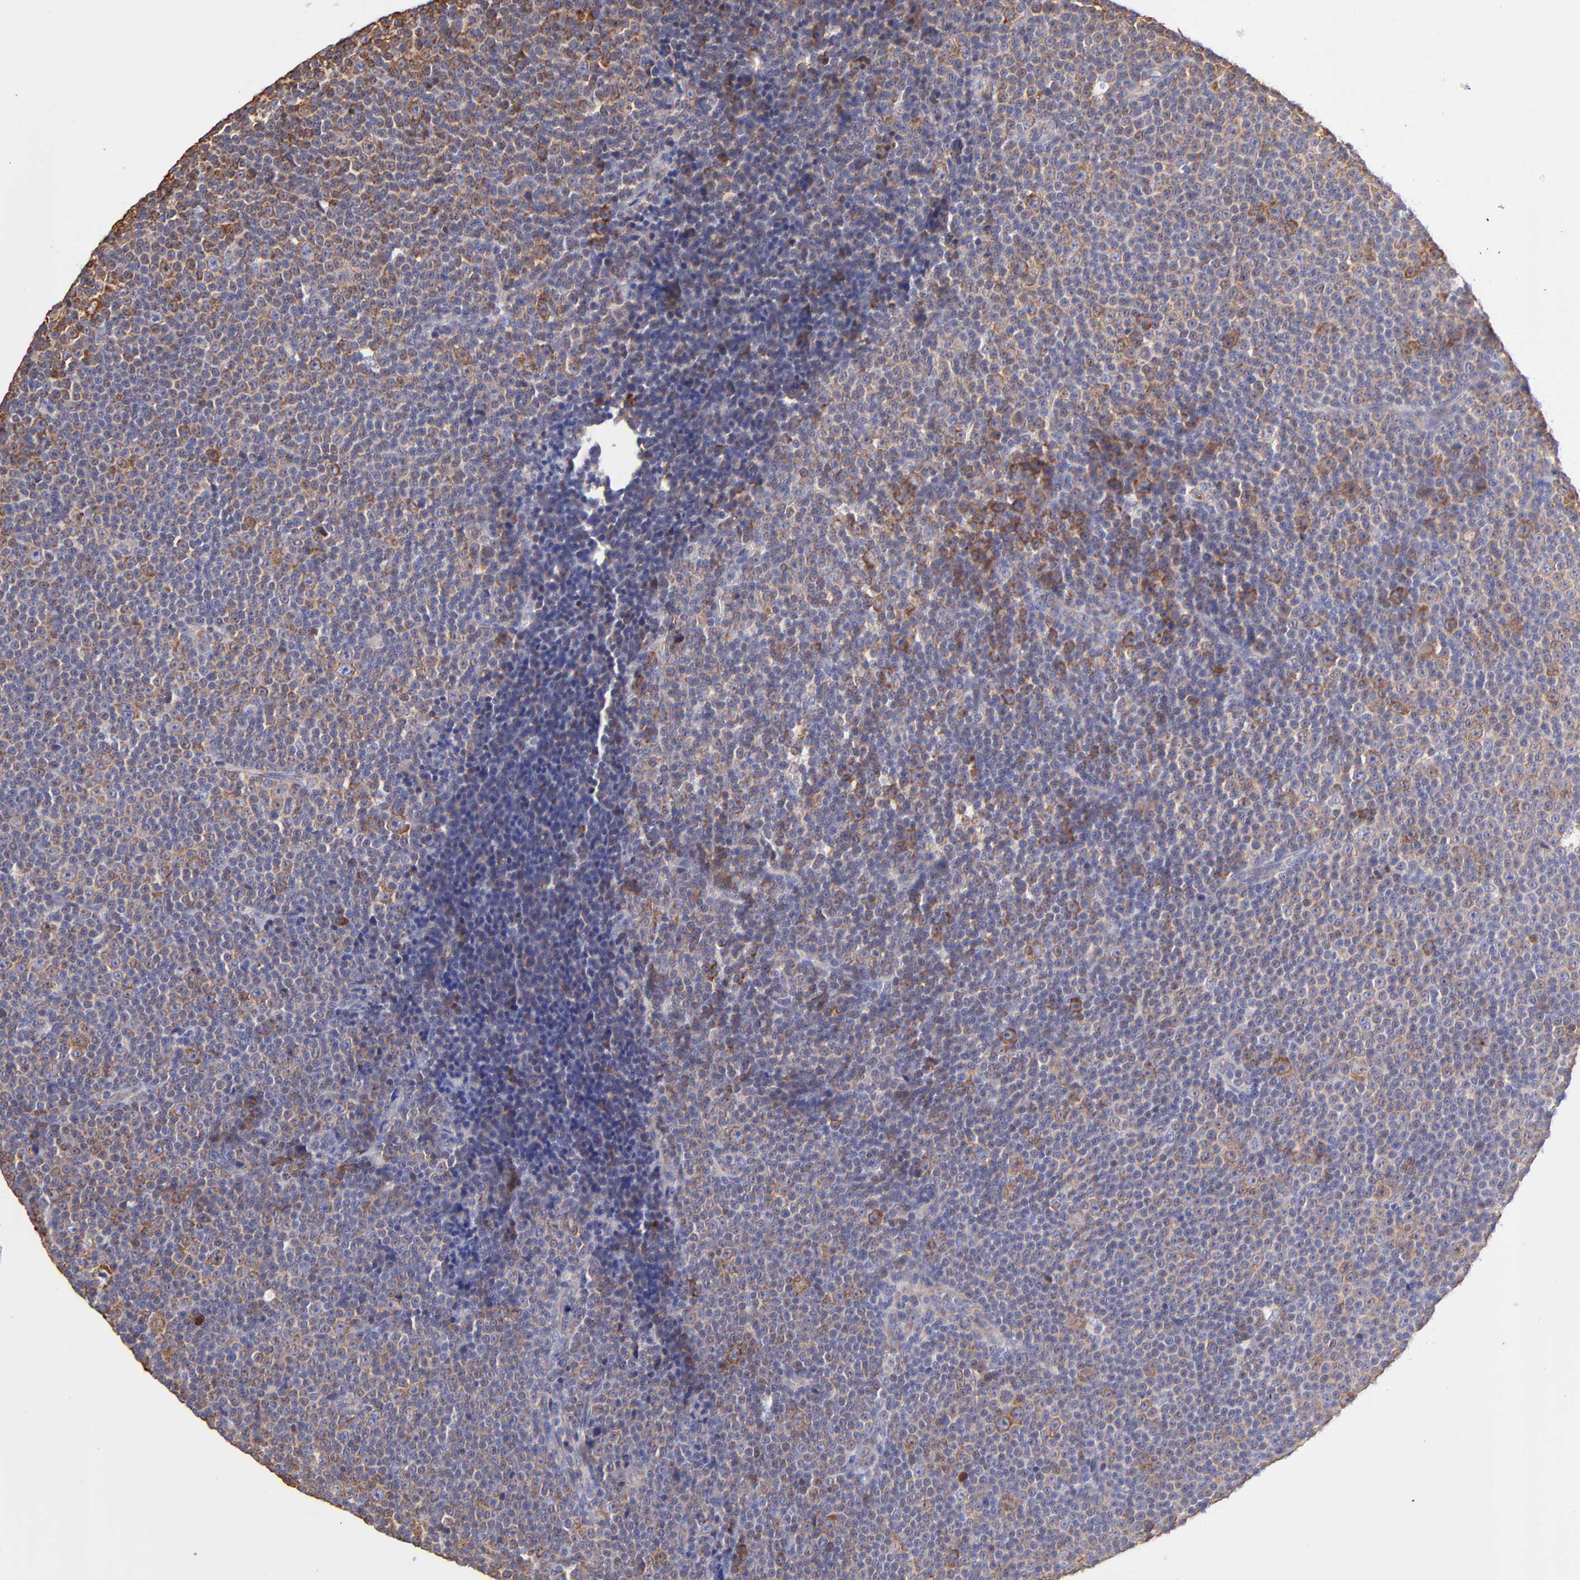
{"staining": {"intensity": "moderate", "quantity": "25%-75%", "location": "cytoplasmic/membranous"}, "tissue": "lymphoma", "cell_type": "Tumor cells", "image_type": "cancer", "snomed": [{"axis": "morphology", "description": "Malignant lymphoma, non-Hodgkin's type, Low grade"}, {"axis": "topography", "description": "Lymph node"}], "caption": "The micrograph displays staining of lymphoma, revealing moderate cytoplasmic/membranous protein expression (brown color) within tumor cells.", "gene": "RPL30", "patient": {"sex": "female", "age": 67}}